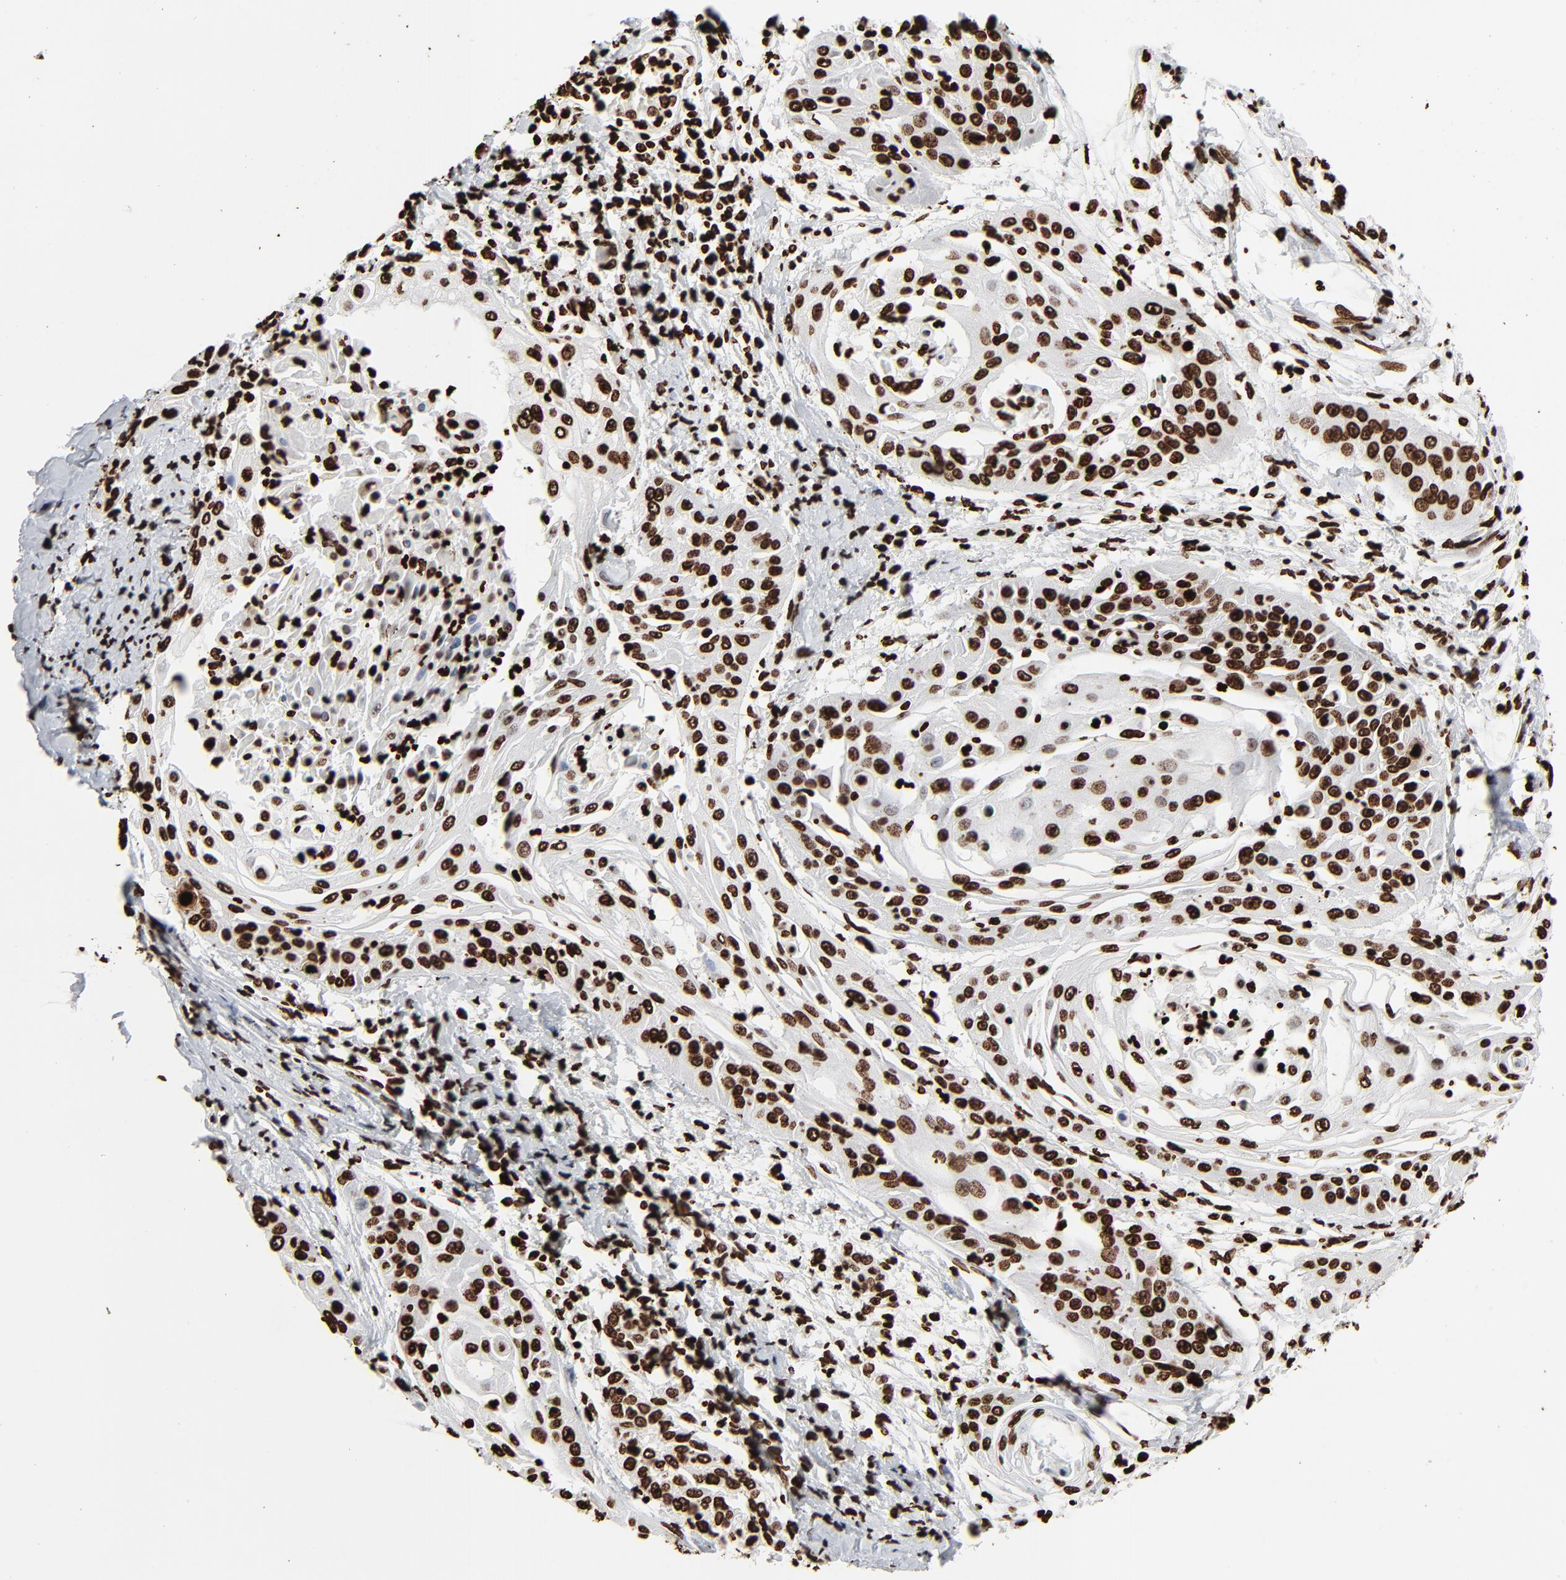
{"staining": {"intensity": "strong", "quantity": ">75%", "location": "nuclear"}, "tissue": "cervical cancer", "cell_type": "Tumor cells", "image_type": "cancer", "snomed": [{"axis": "morphology", "description": "Squamous cell carcinoma, NOS"}, {"axis": "topography", "description": "Cervix"}], "caption": "Cervical squamous cell carcinoma tissue reveals strong nuclear expression in about >75% of tumor cells, visualized by immunohistochemistry.", "gene": "H3-4", "patient": {"sex": "female", "age": 64}}